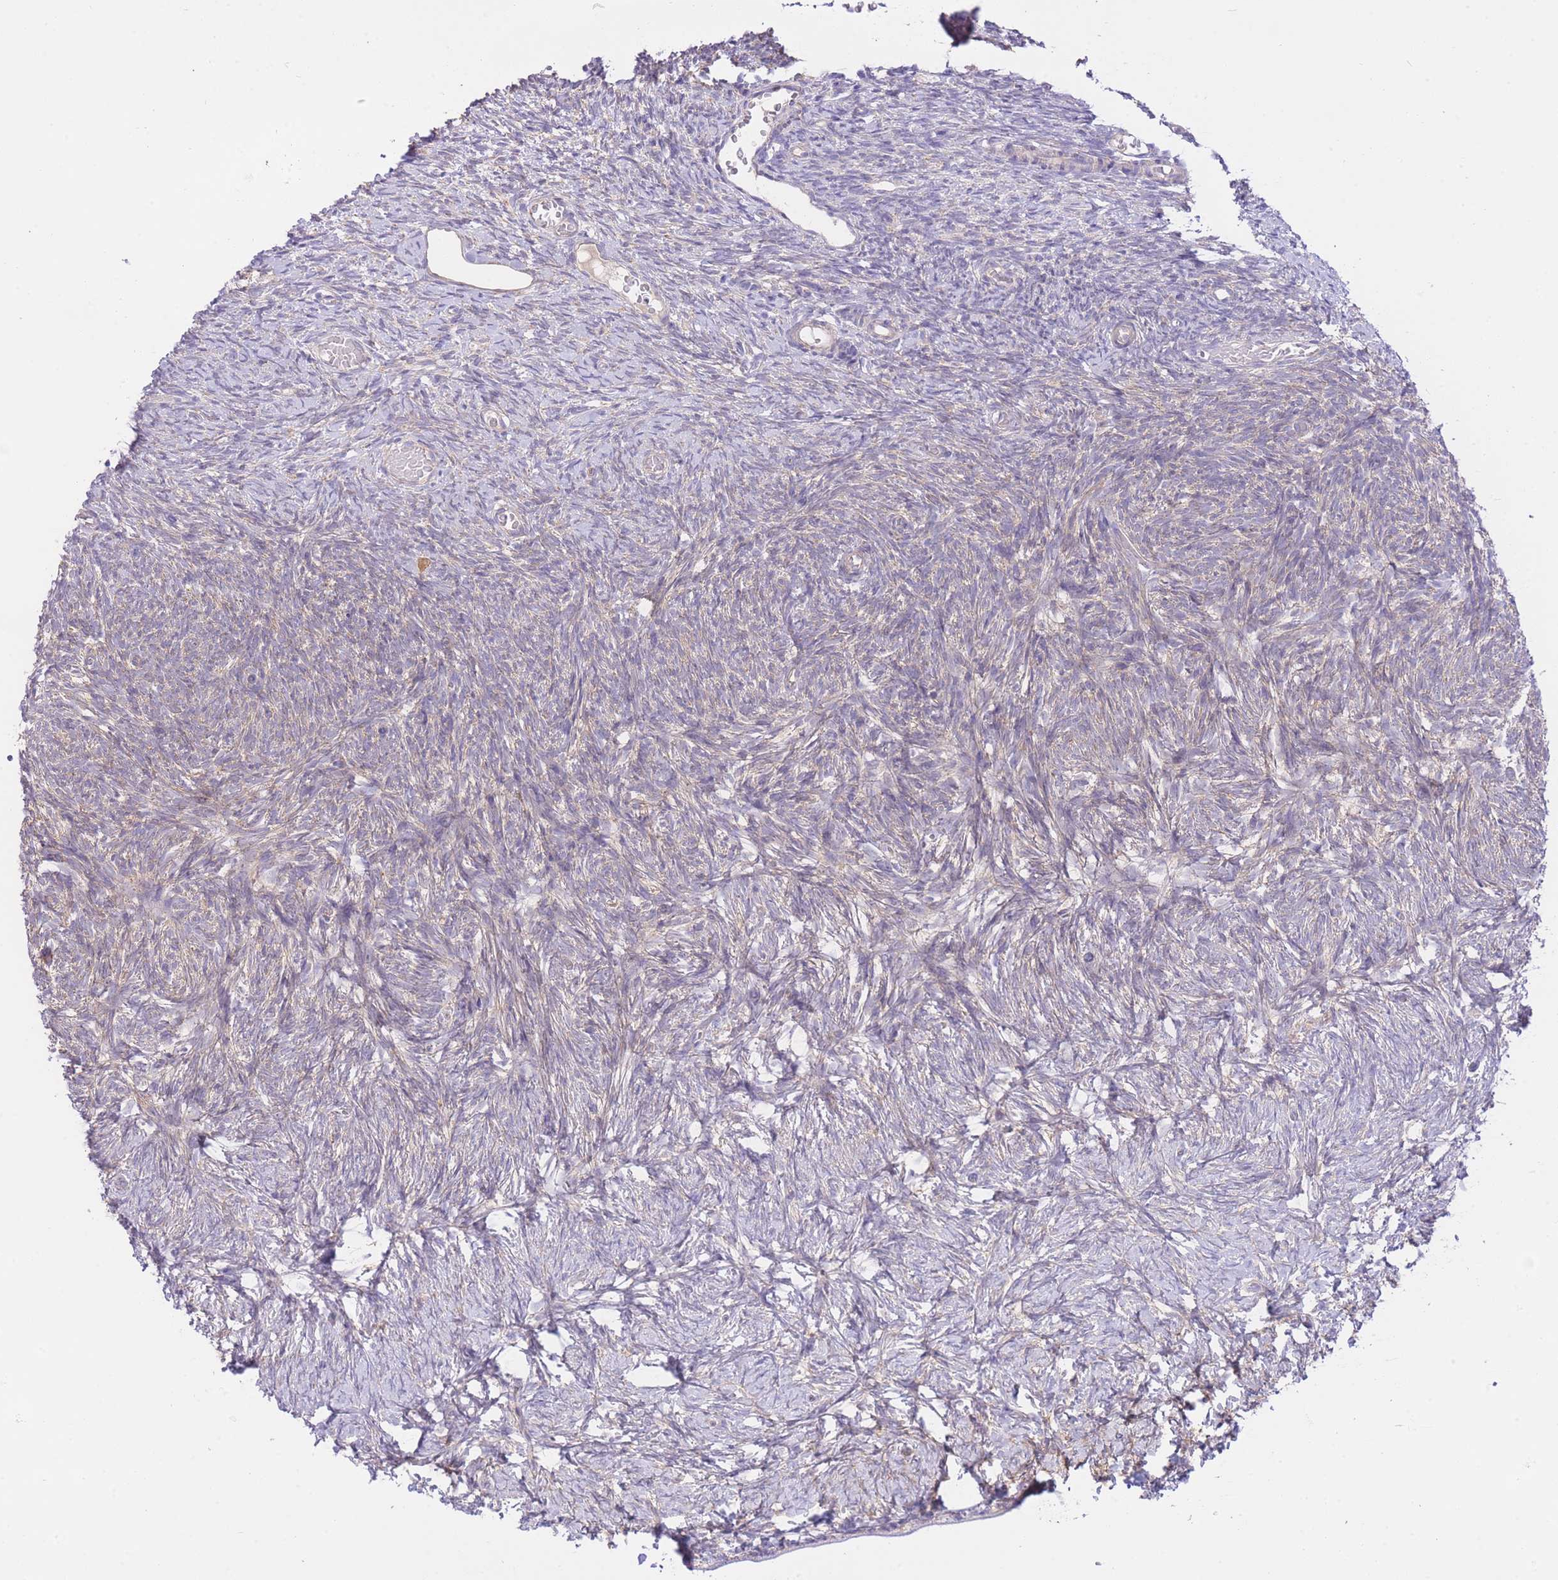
{"staining": {"intensity": "weak", "quantity": "<25%", "location": "cytoplasmic/membranous"}, "tissue": "ovary", "cell_type": "Ovarian stroma cells", "image_type": "normal", "snomed": [{"axis": "morphology", "description": "Normal tissue, NOS"}, {"axis": "topography", "description": "Ovary"}], "caption": "Ovarian stroma cells show no significant protein expression in benign ovary. Brightfield microscopy of IHC stained with DAB (3,3'-diaminobenzidine) (brown) and hematoxylin (blue), captured at high magnification.", "gene": "PGM1", "patient": {"sex": "female", "age": 39}}